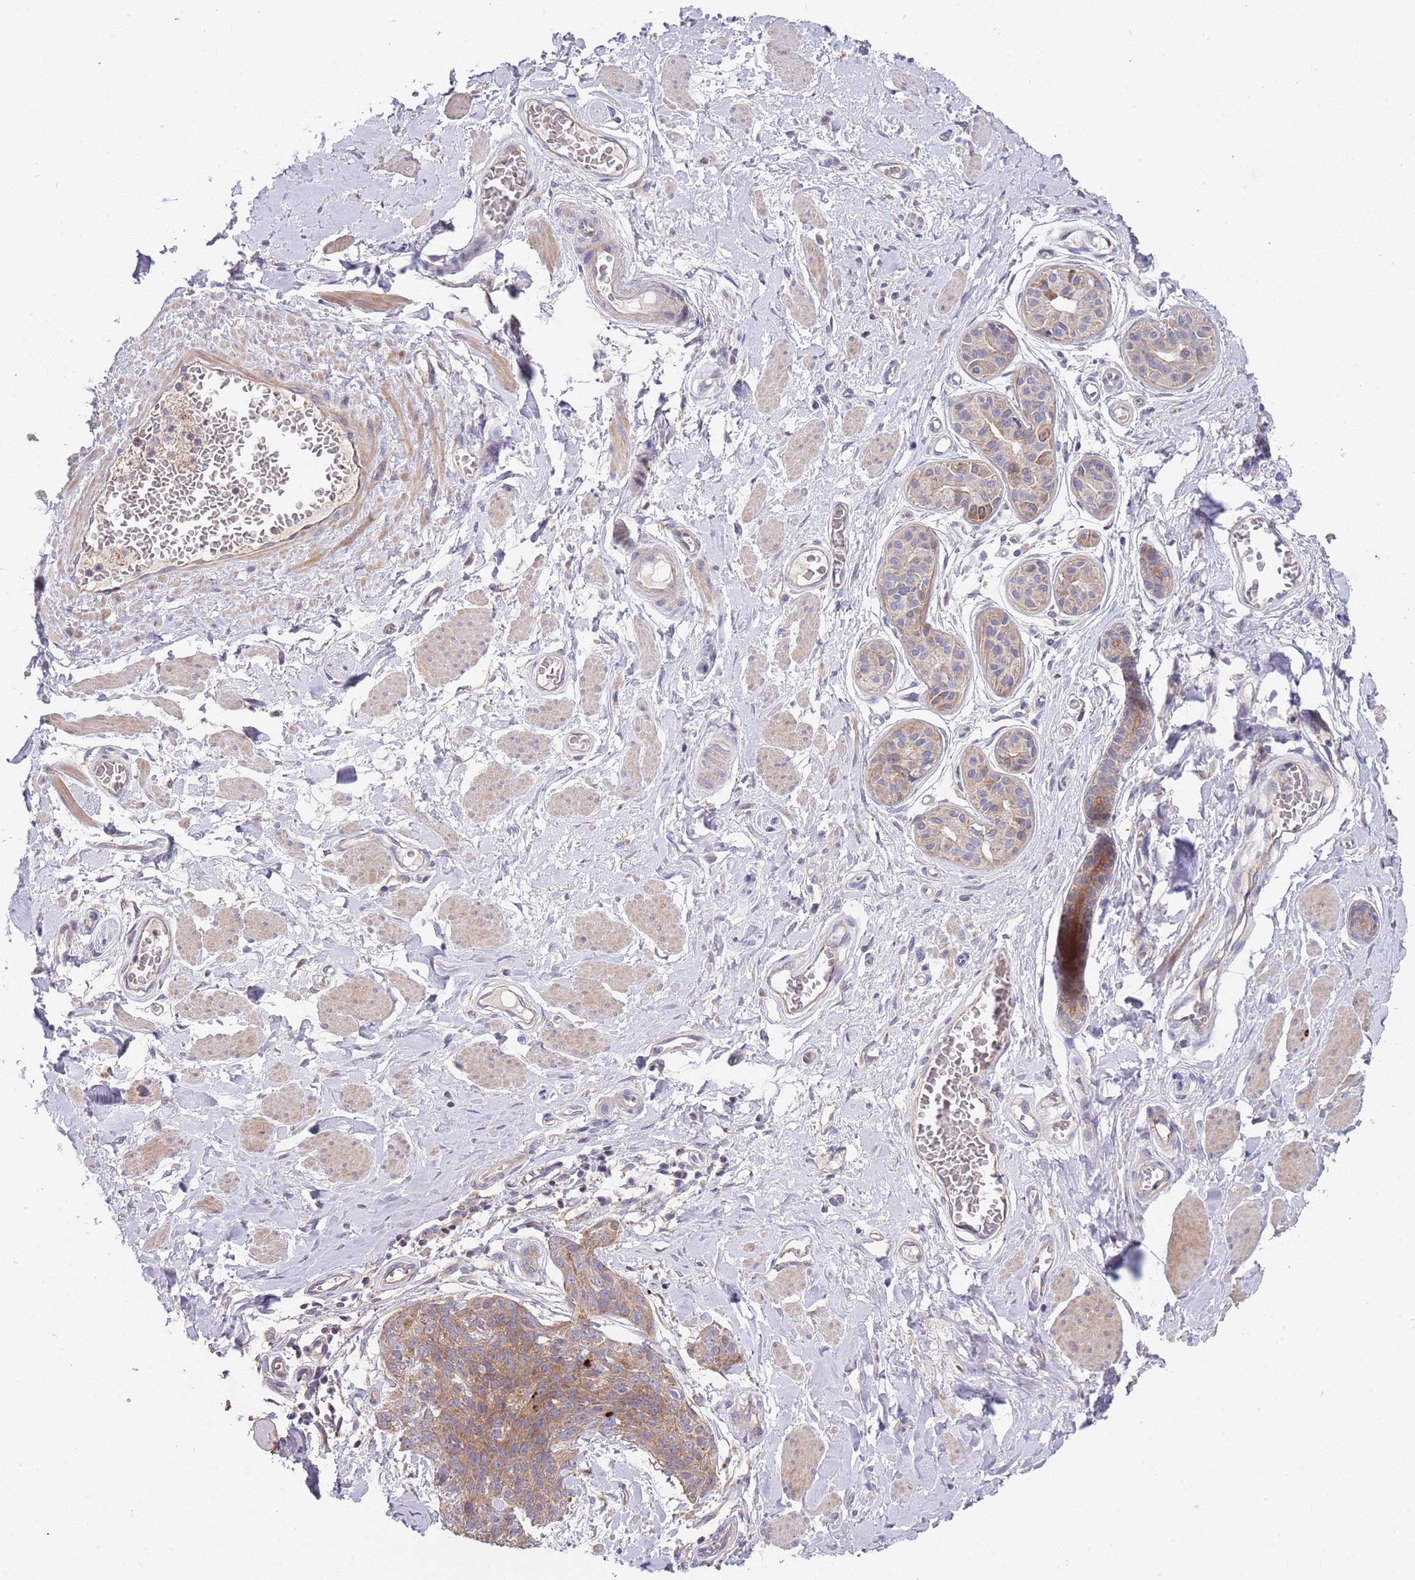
{"staining": {"intensity": "moderate", "quantity": "<25%", "location": "cytoplasmic/membranous"}, "tissue": "skin cancer", "cell_type": "Tumor cells", "image_type": "cancer", "snomed": [{"axis": "morphology", "description": "Squamous cell carcinoma, NOS"}, {"axis": "topography", "description": "Skin"}, {"axis": "topography", "description": "Vulva"}], "caption": "Immunohistochemistry (IHC) staining of skin cancer (squamous cell carcinoma), which exhibits low levels of moderate cytoplasmic/membranous staining in about <25% of tumor cells indicating moderate cytoplasmic/membranous protein expression. The staining was performed using DAB (brown) for protein detection and nuclei were counterstained in hematoxylin (blue).", "gene": "ABCC10", "patient": {"sex": "female", "age": 85}}